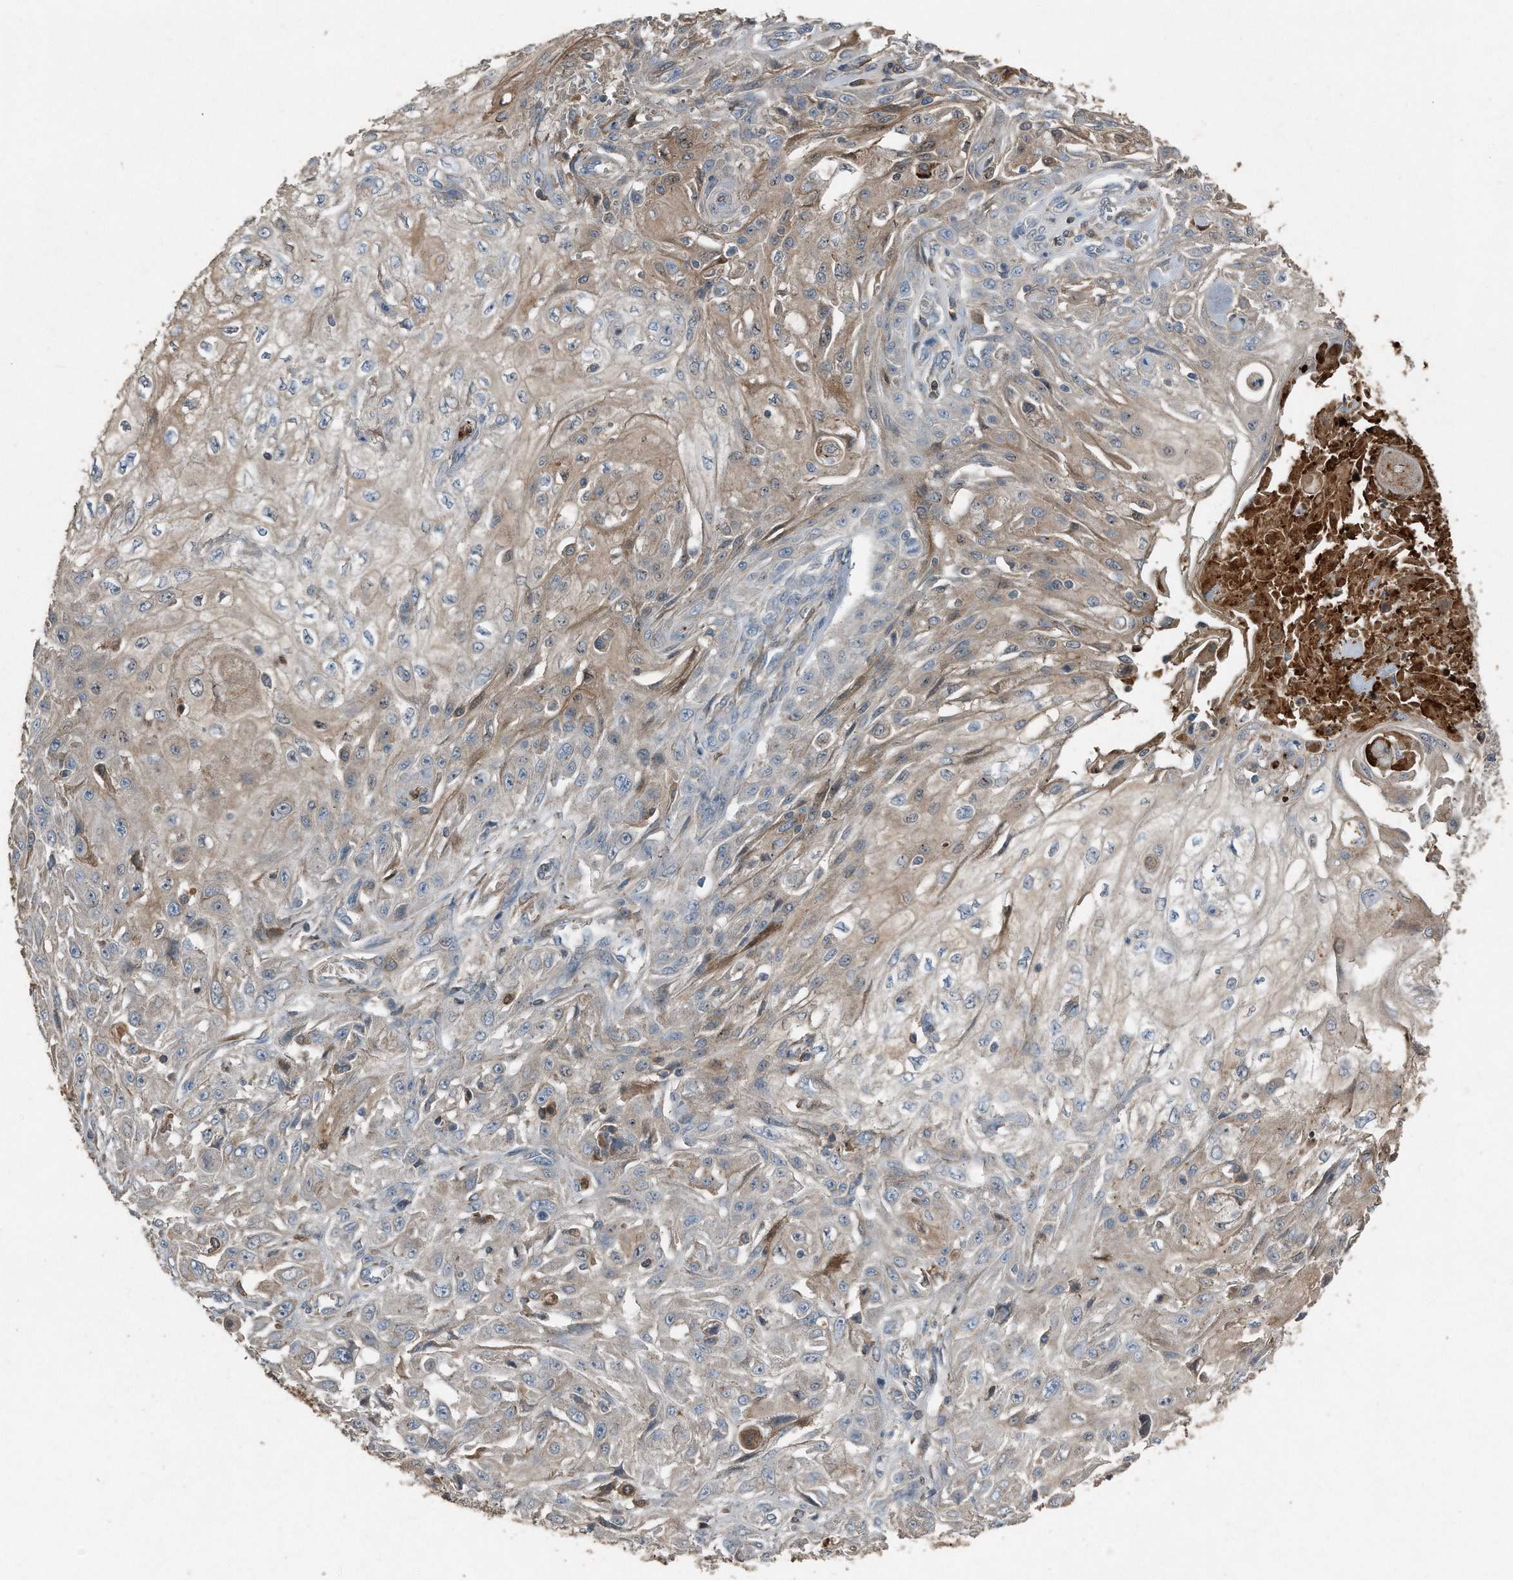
{"staining": {"intensity": "weak", "quantity": "25%-75%", "location": "cytoplasmic/membranous"}, "tissue": "skin cancer", "cell_type": "Tumor cells", "image_type": "cancer", "snomed": [{"axis": "morphology", "description": "Squamous cell carcinoma, NOS"}, {"axis": "morphology", "description": "Squamous cell carcinoma, metastatic, NOS"}, {"axis": "topography", "description": "Skin"}, {"axis": "topography", "description": "Lymph node"}], "caption": "There is low levels of weak cytoplasmic/membranous expression in tumor cells of squamous cell carcinoma (skin), as demonstrated by immunohistochemical staining (brown color).", "gene": "C9", "patient": {"sex": "male", "age": 75}}